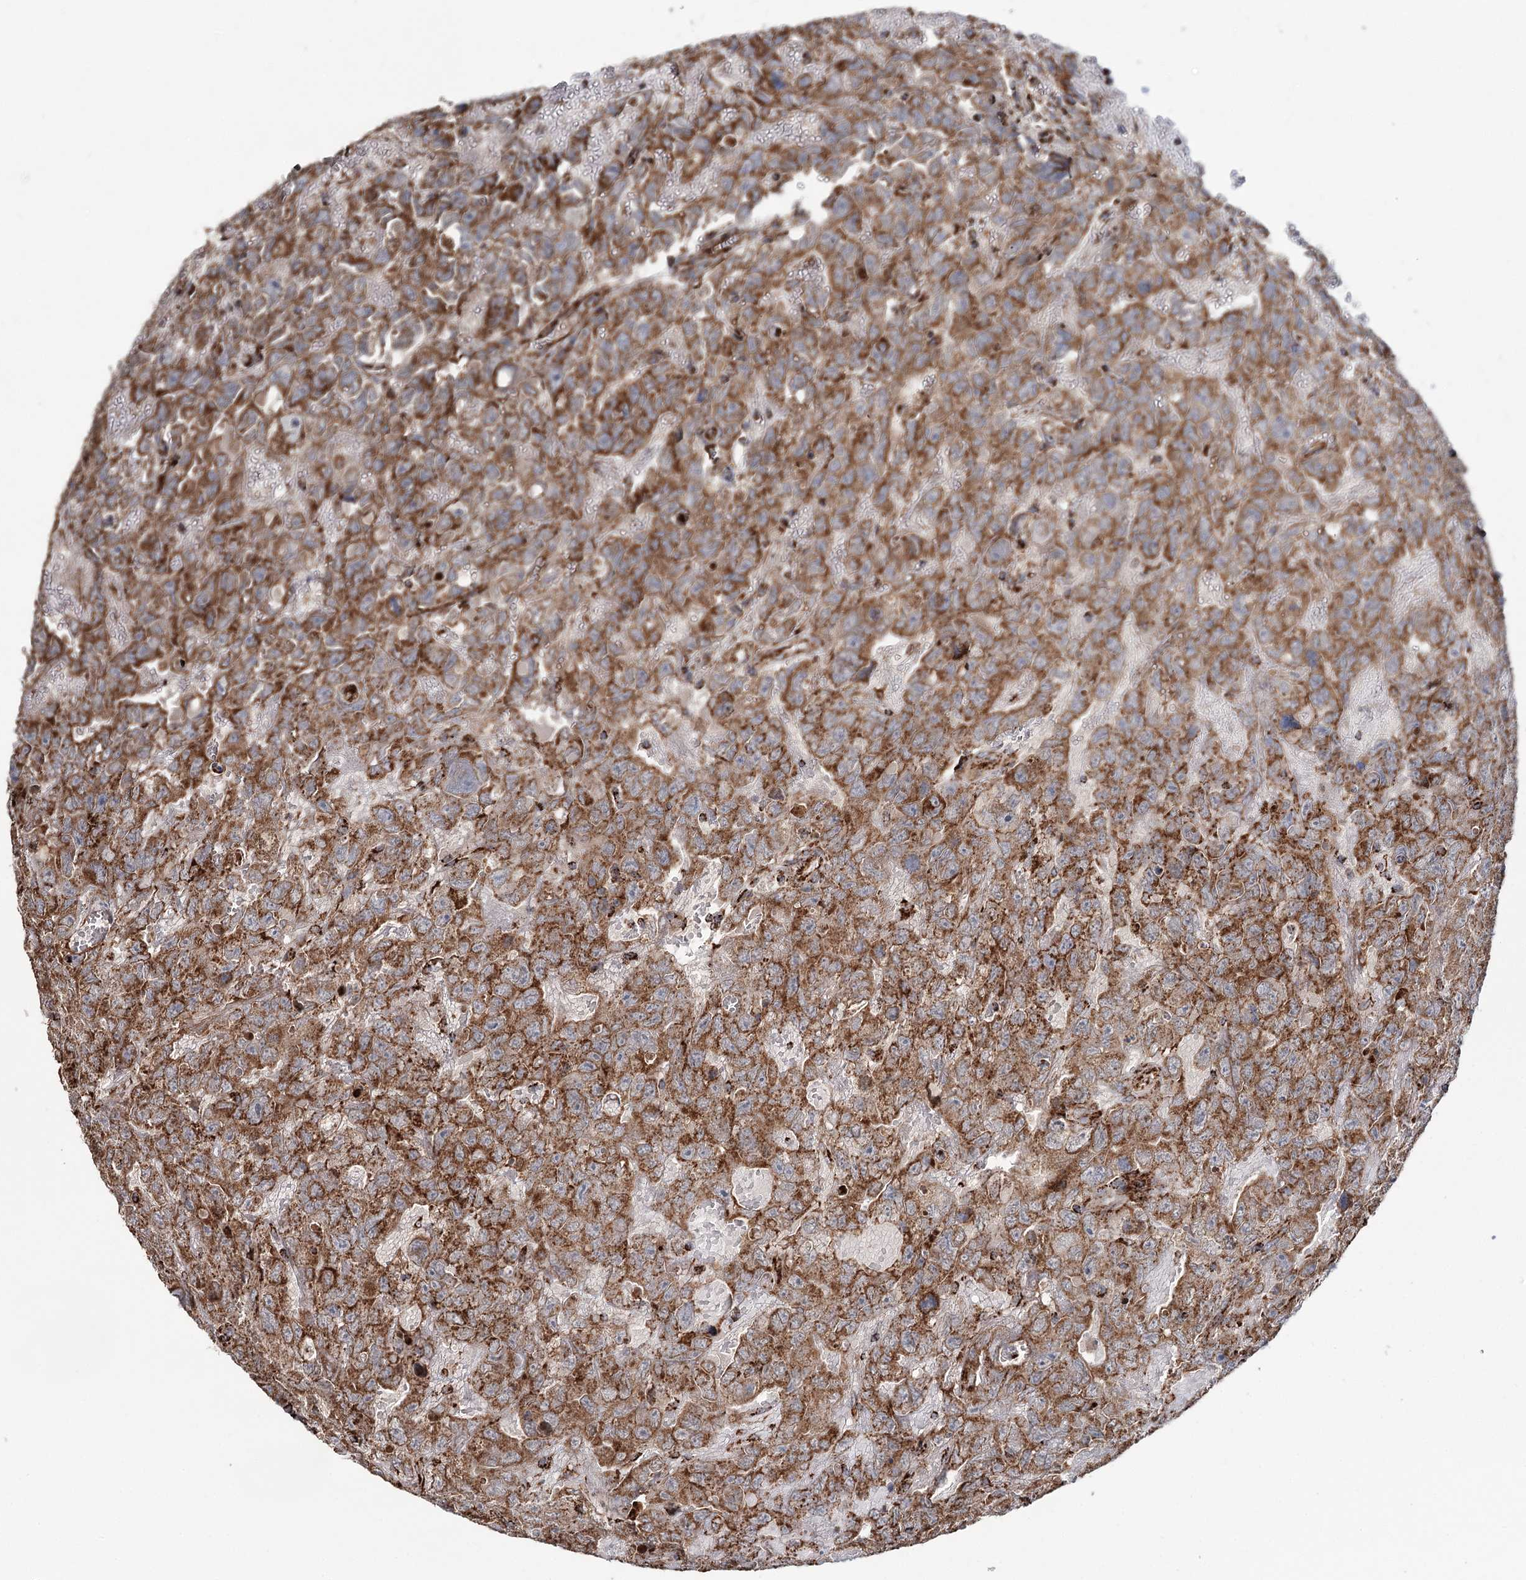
{"staining": {"intensity": "moderate", "quantity": ">75%", "location": "cytoplasmic/membranous"}, "tissue": "testis cancer", "cell_type": "Tumor cells", "image_type": "cancer", "snomed": [{"axis": "morphology", "description": "Carcinoma, Embryonal, NOS"}, {"axis": "topography", "description": "Testis"}], "caption": "About >75% of tumor cells in human testis cancer (embryonal carcinoma) reveal moderate cytoplasmic/membranous protein expression as visualized by brown immunohistochemical staining.", "gene": "APH1A", "patient": {"sex": "male", "age": 45}}